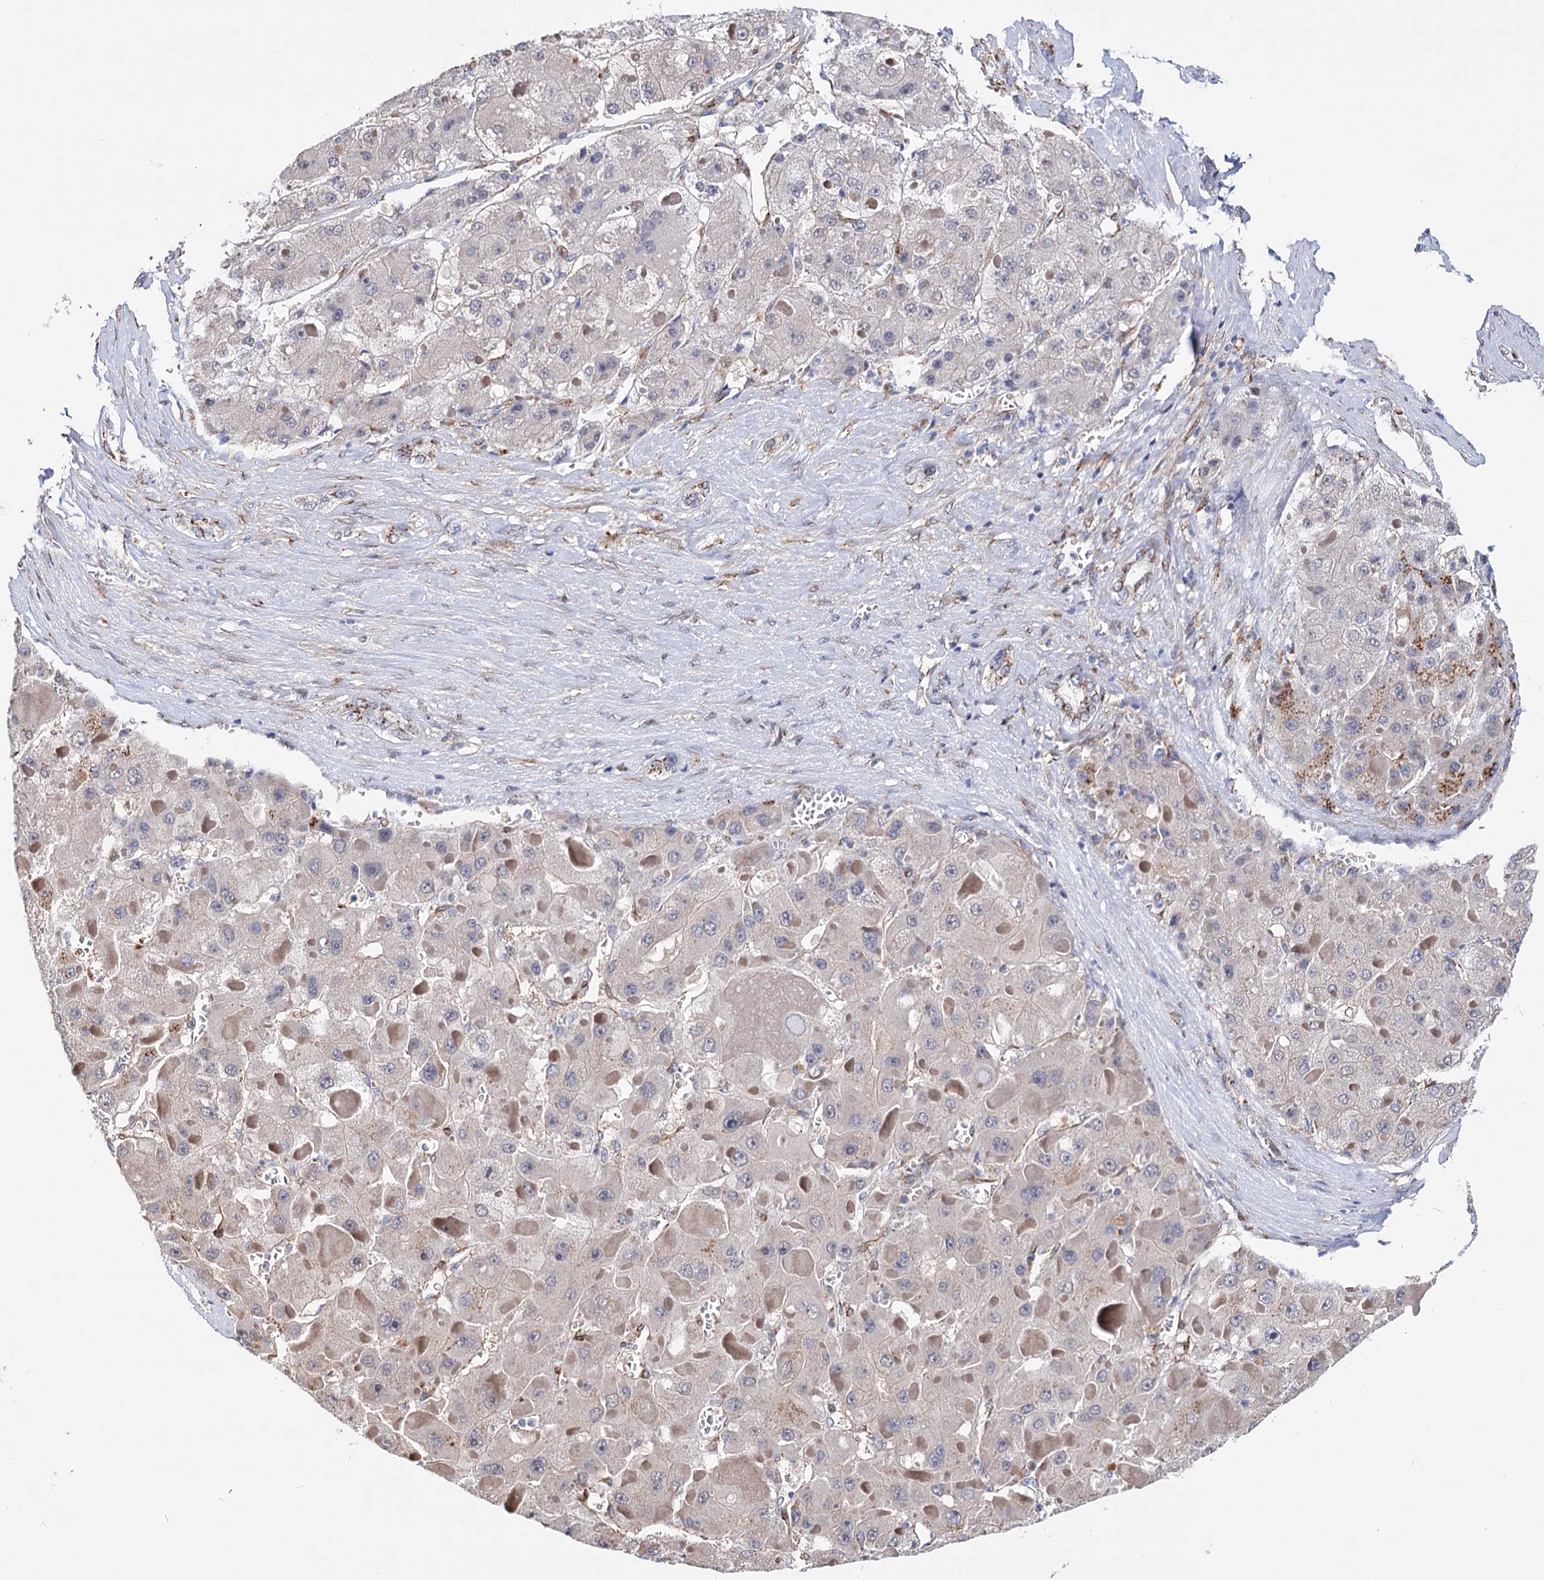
{"staining": {"intensity": "negative", "quantity": "none", "location": "none"}, "tissue": "liver cancer", "cell_type": "Tumor cells", "image_type": "cancer", "snomed": [{"axis": "morphology", "description": "Carcinoma, Hepatocellular, NOS"}, {"axis": "topography", "description": "Liver"}], "caption": "The photomicrograph reveals no staining of tumor cells in hepatocellular carcinoma (liver). The staining was performed using DAB to visualize the protein expression in brown, while the nuclei were stained in blue with hematoxylin (Magnification: 20x).", "gene": "C11orf96", "patient": {"sex": "female", "age": 73}}